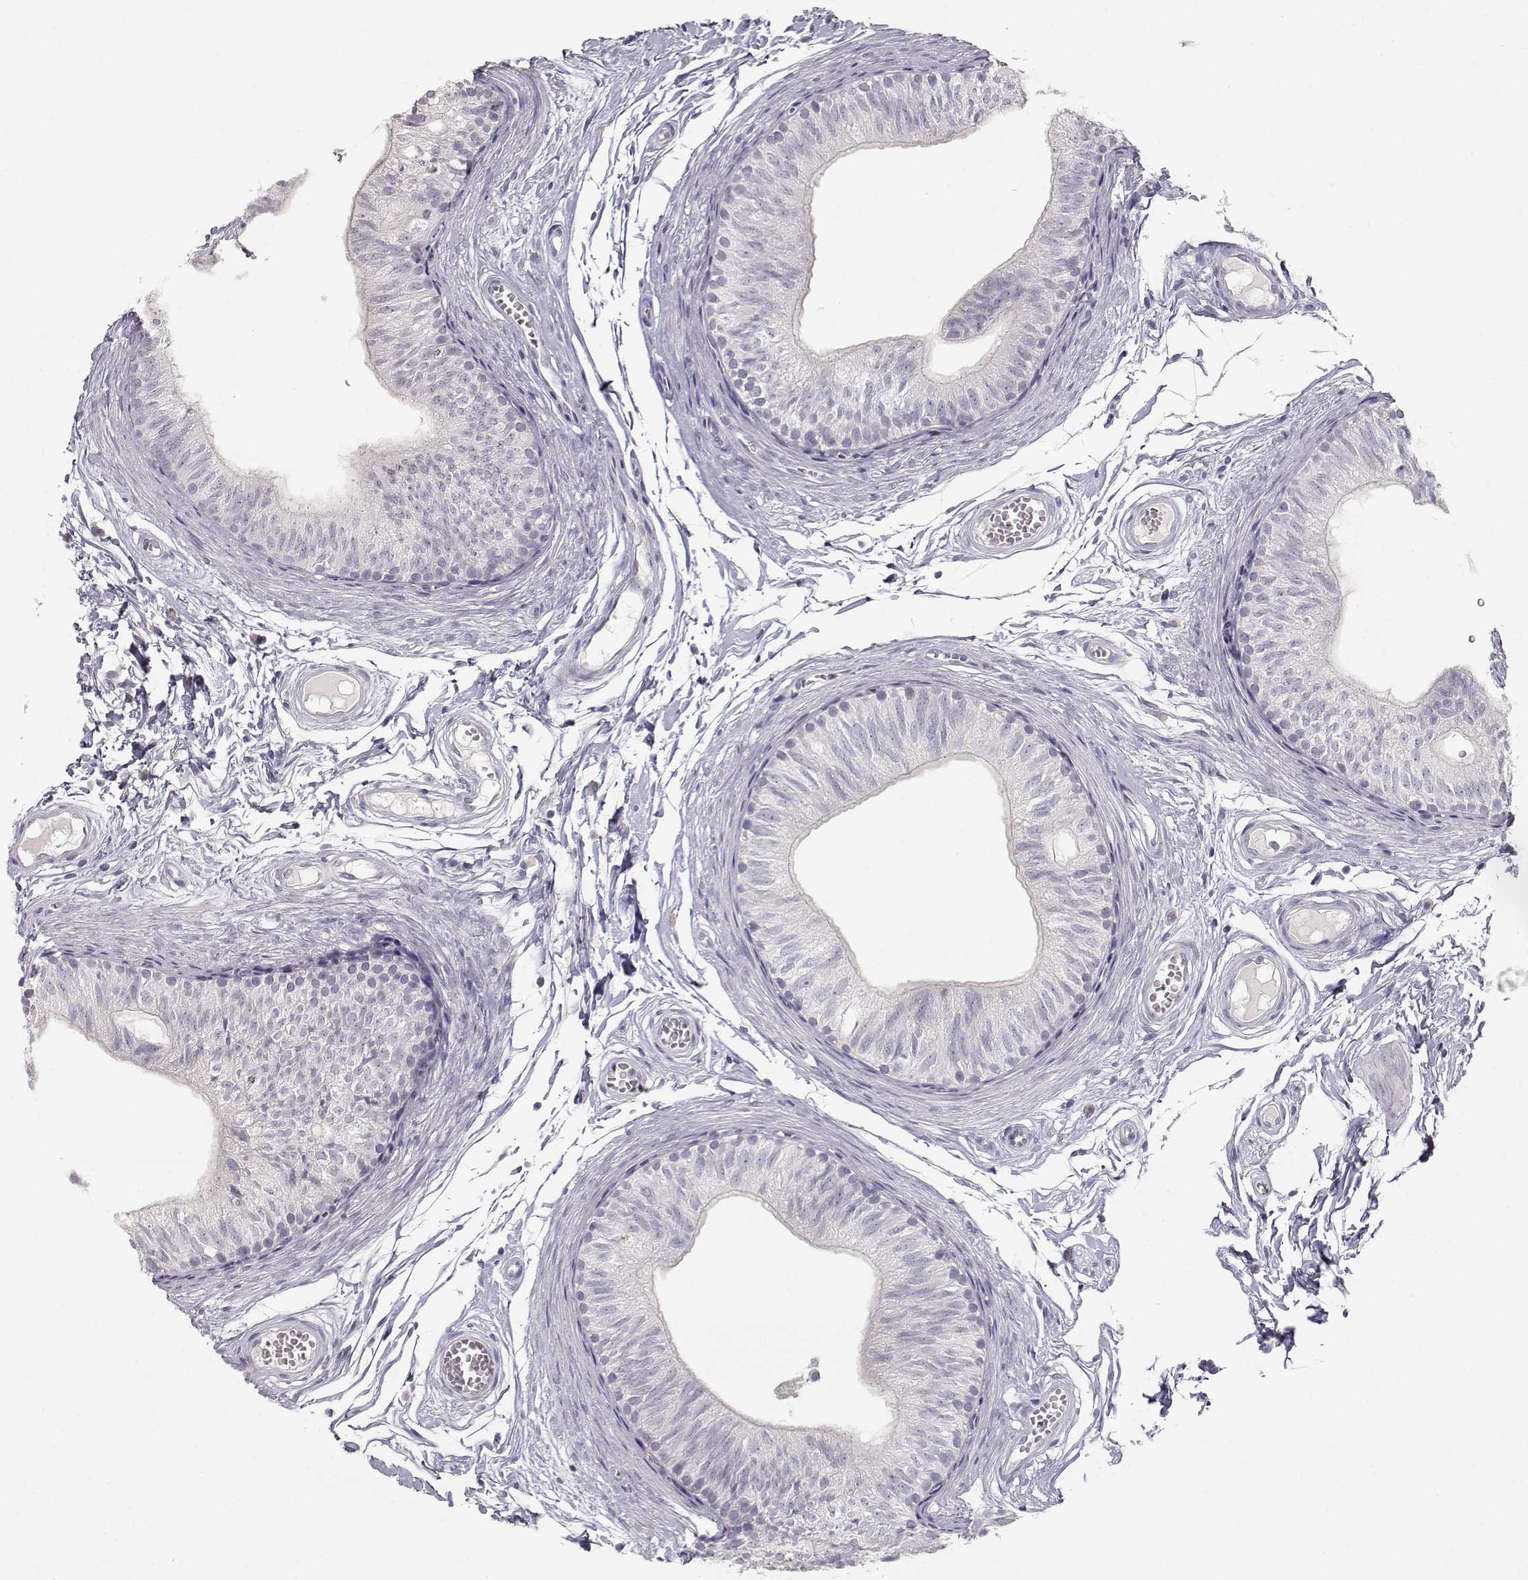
{"staining": {"intensity": "negative", "quantity": "none", "location": "none"}, "tissue": "epididymis", "cell_type": "Glandular cells", "image_type": "normal", "snomed": [{"axis": "morphology", "description": "Normal tissue, NOS"}, {"axis": "topography", "description": "Epididymis"}], "caption": "IHC of normal human epididymis displays no expression in glandular cells.", "gene": "TKTL1", "patient": {"sex": "male", "age": 22}}